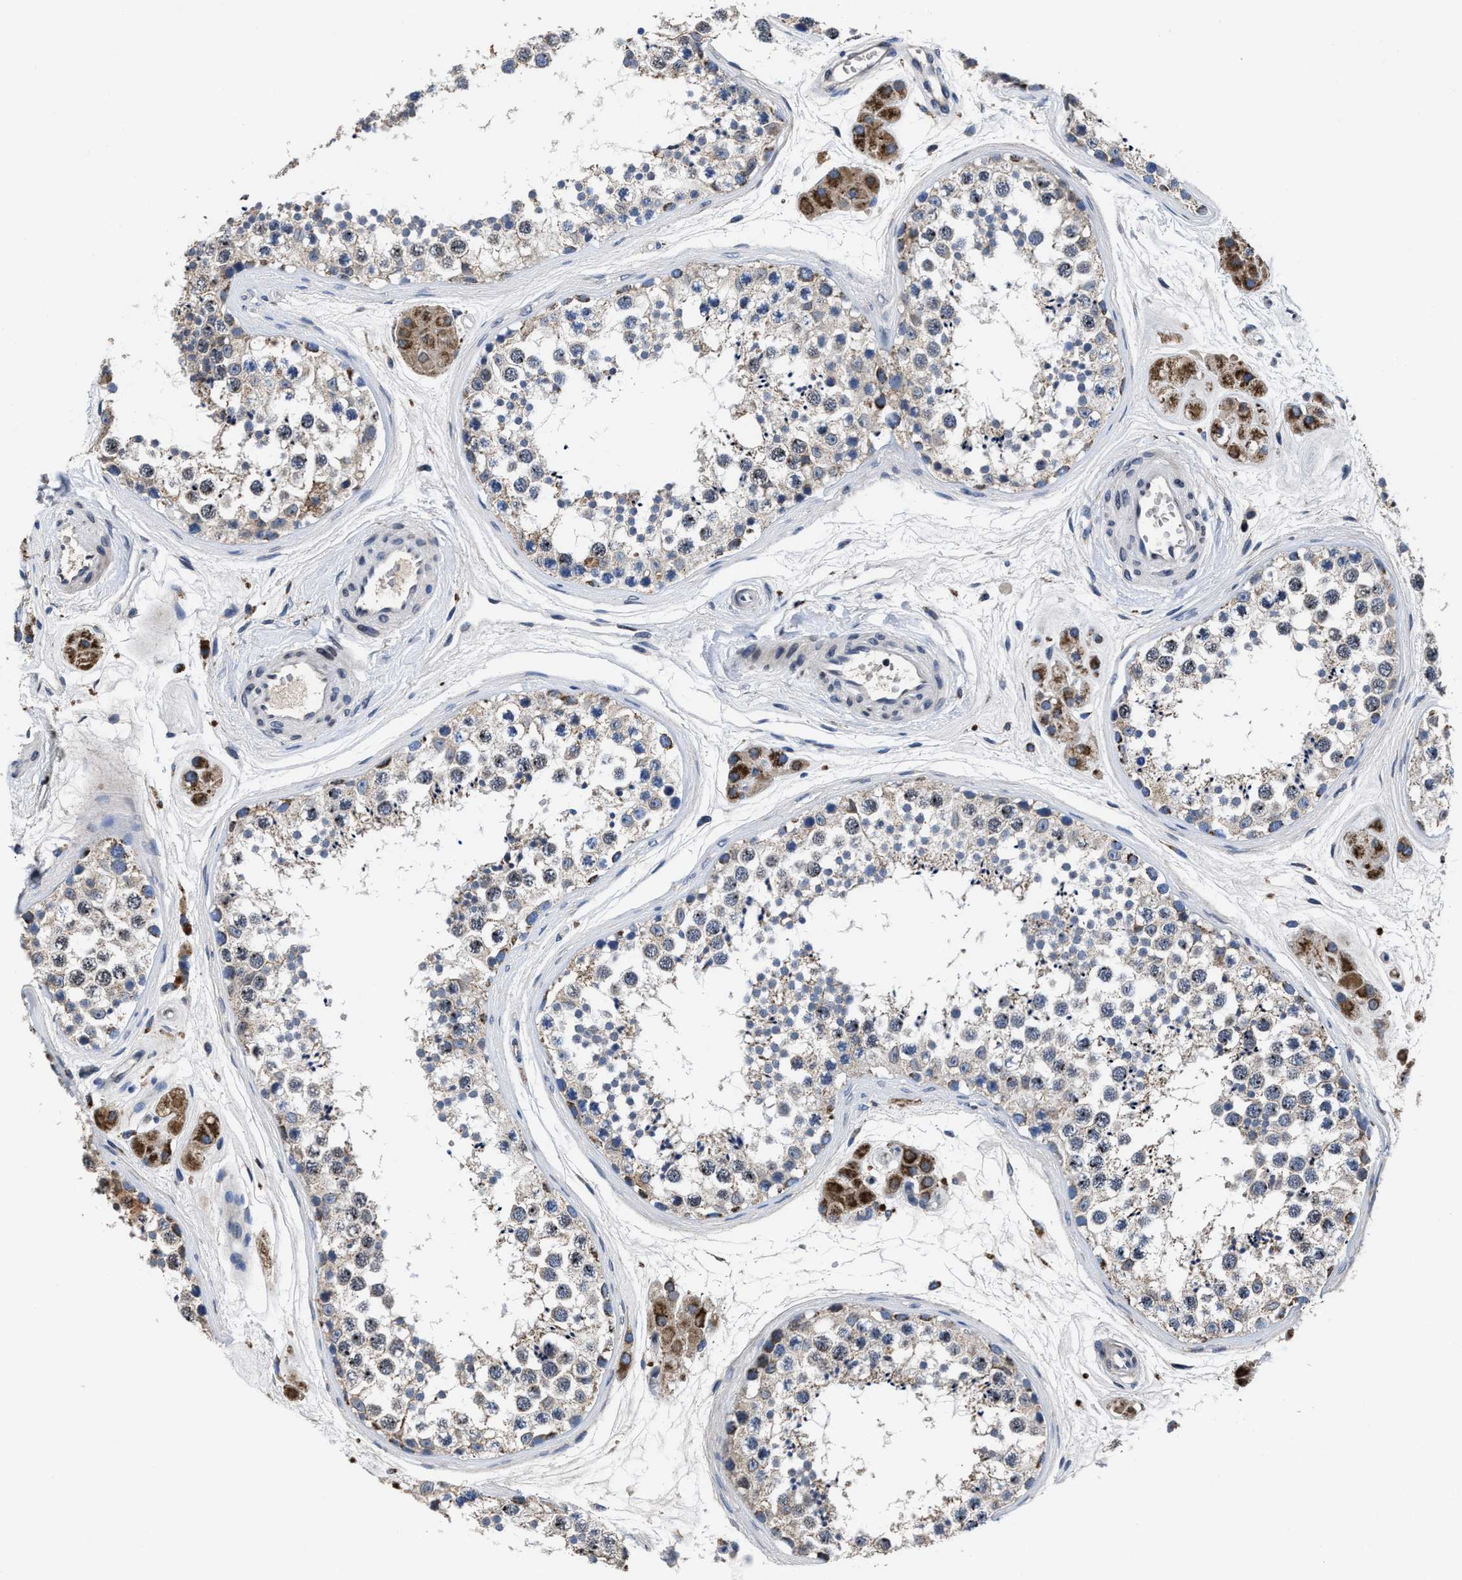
{"staining": {"intensity": "strong", "quantity": "<25%", "location": "cytoplasmic/membranous"}, "tissue": "testis", "cell_type": "Cells in seminiferous ducts", "image_type": "normal", "snomed": [{"axis": "morphology", "description": "Normal tissue, NOS"}, {"axis": "topography", "description": "Testis"}], "caption": "A high-resolution micrograph shows immunohistochemistry (IHC) staining of benign testis, which reveals strong cytoplasmic/membranous expression in about <25% of cells in seminiferous ducts.", "gene": "CACNA1D", "patient": {"sex": "male", "age": 56}}